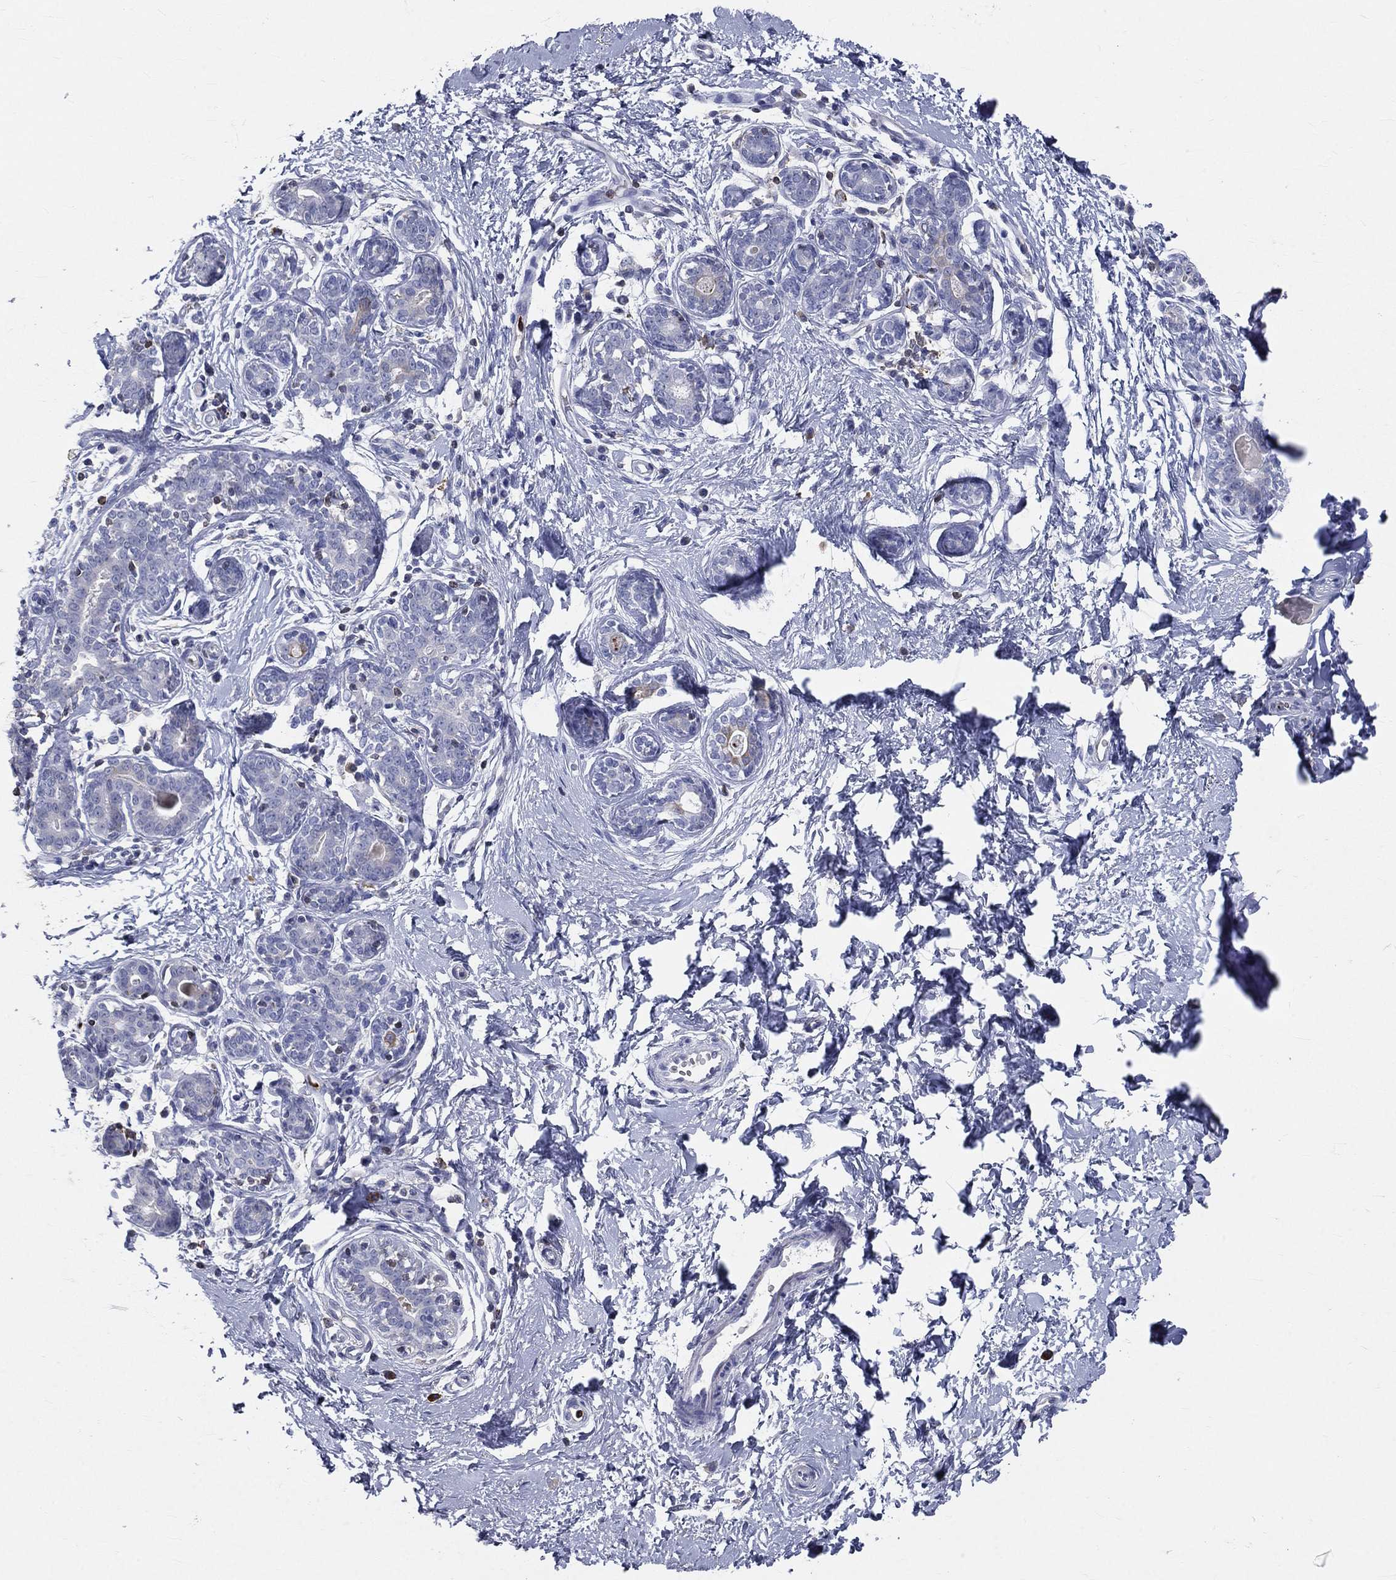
{"staining": {"intensity": "negative", "quantity": "none", "location": "none"}, "tissue": "breast", "cell_type": "Adipocytes", "image_type": "normal", "snomed": [{"axis": "morphology", "description": "Normal tissue, NOS"}, {"axis": "topography", "description": "Breast"}], "caption": "High power microscopy histopathology image of an immunohistochemistry histopathology image of normal breast, revealing no significant expression in adipocytes.", "gene": "CTSW", "patient": {"sex": "female", "age": 37}}